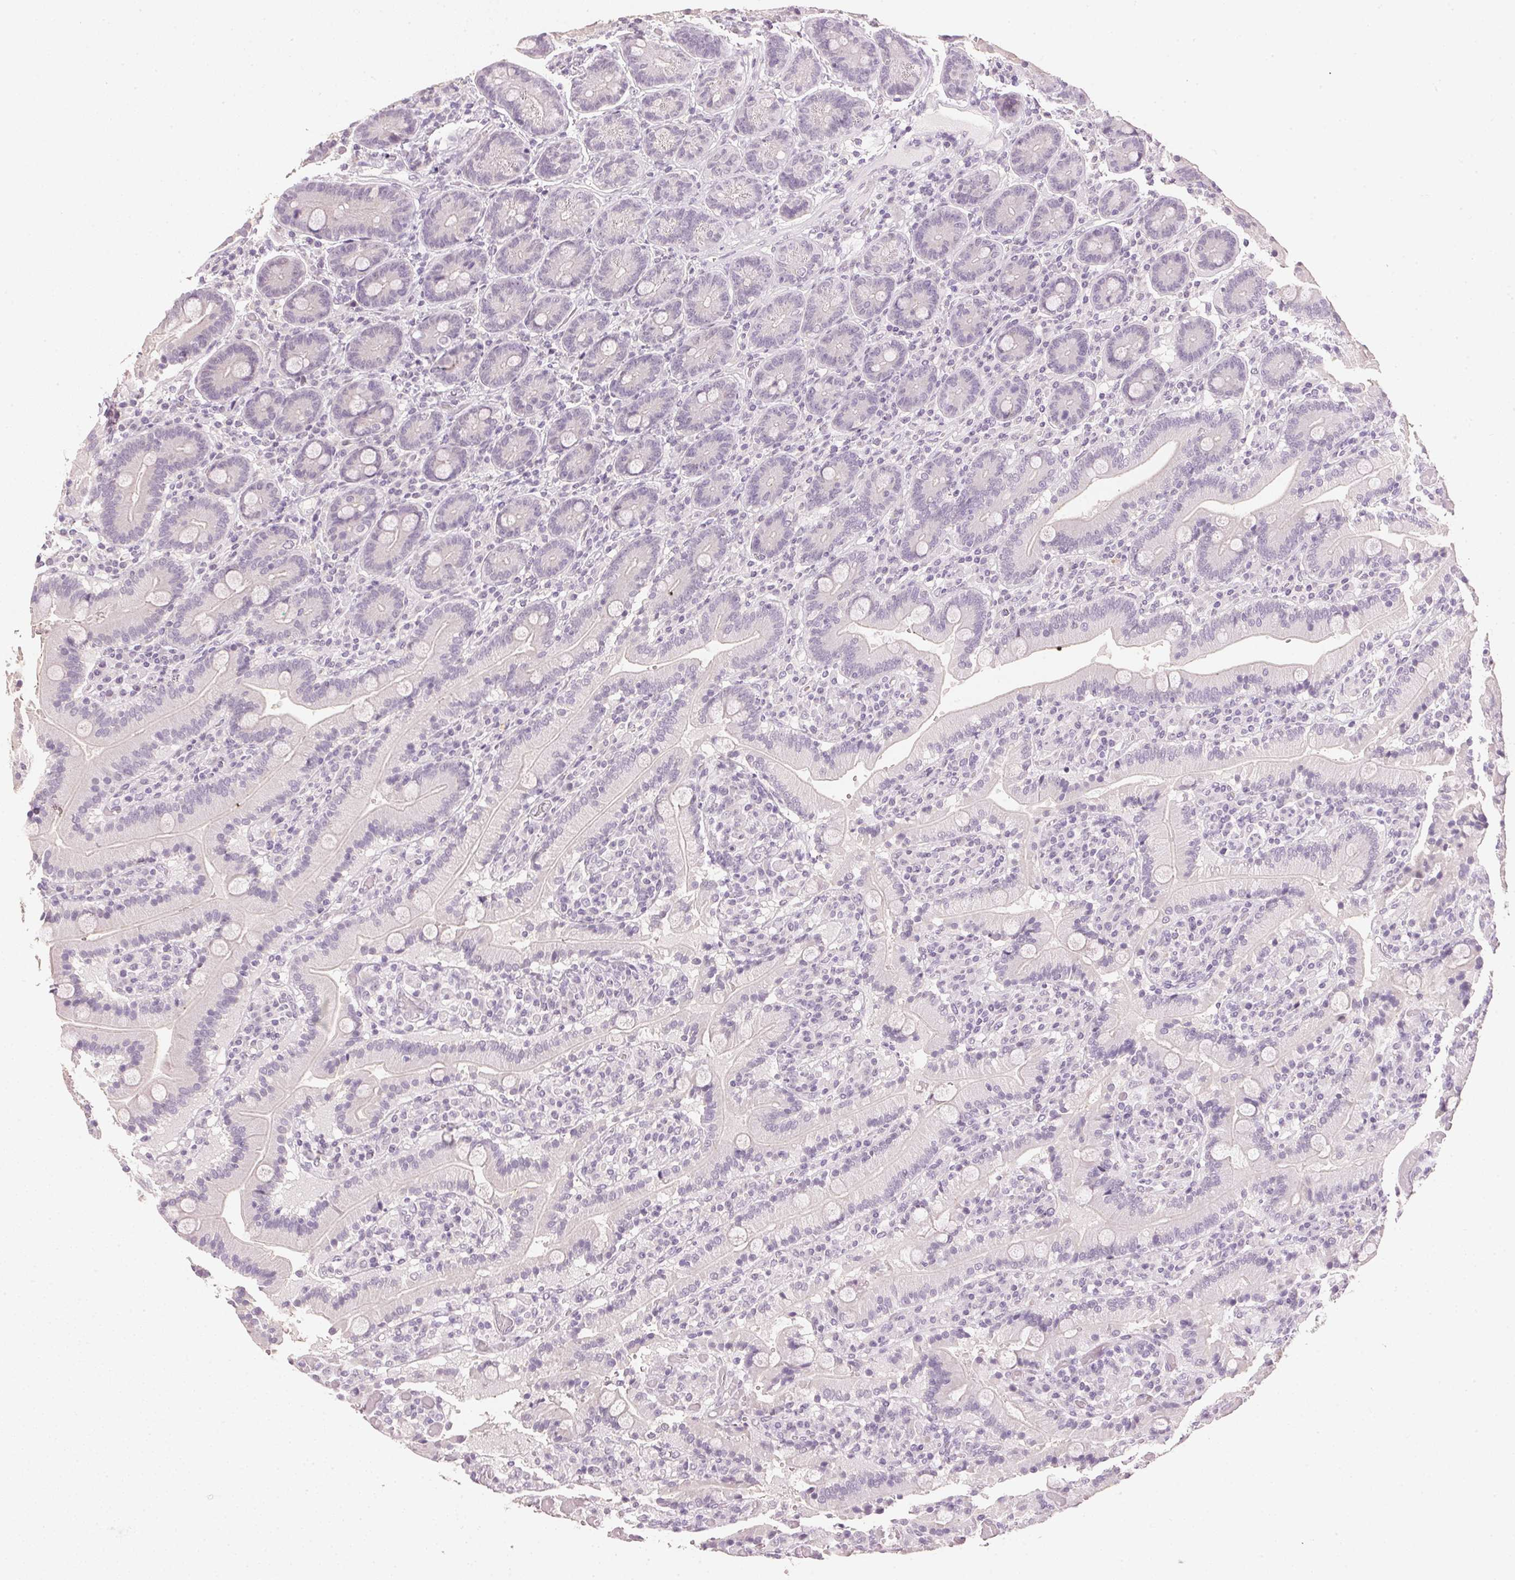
{"staining": {"intensity": "negative", "quantity": "none", "location": "none"}, "tissue": "duodenum", "cell_type": "Glandular cells", "image_type": "normal", "snomed": [{"axis": "morphology", "description": "Normal tissue, NOS"}, {"axis": "topography", "description": "Duodenum"}], "caption": "The histopathology image displays no staining of glandular cells in unremarkable duodenum.", "gene": "IGFBP1", "patient": {"sex": "female", "age": 62}}